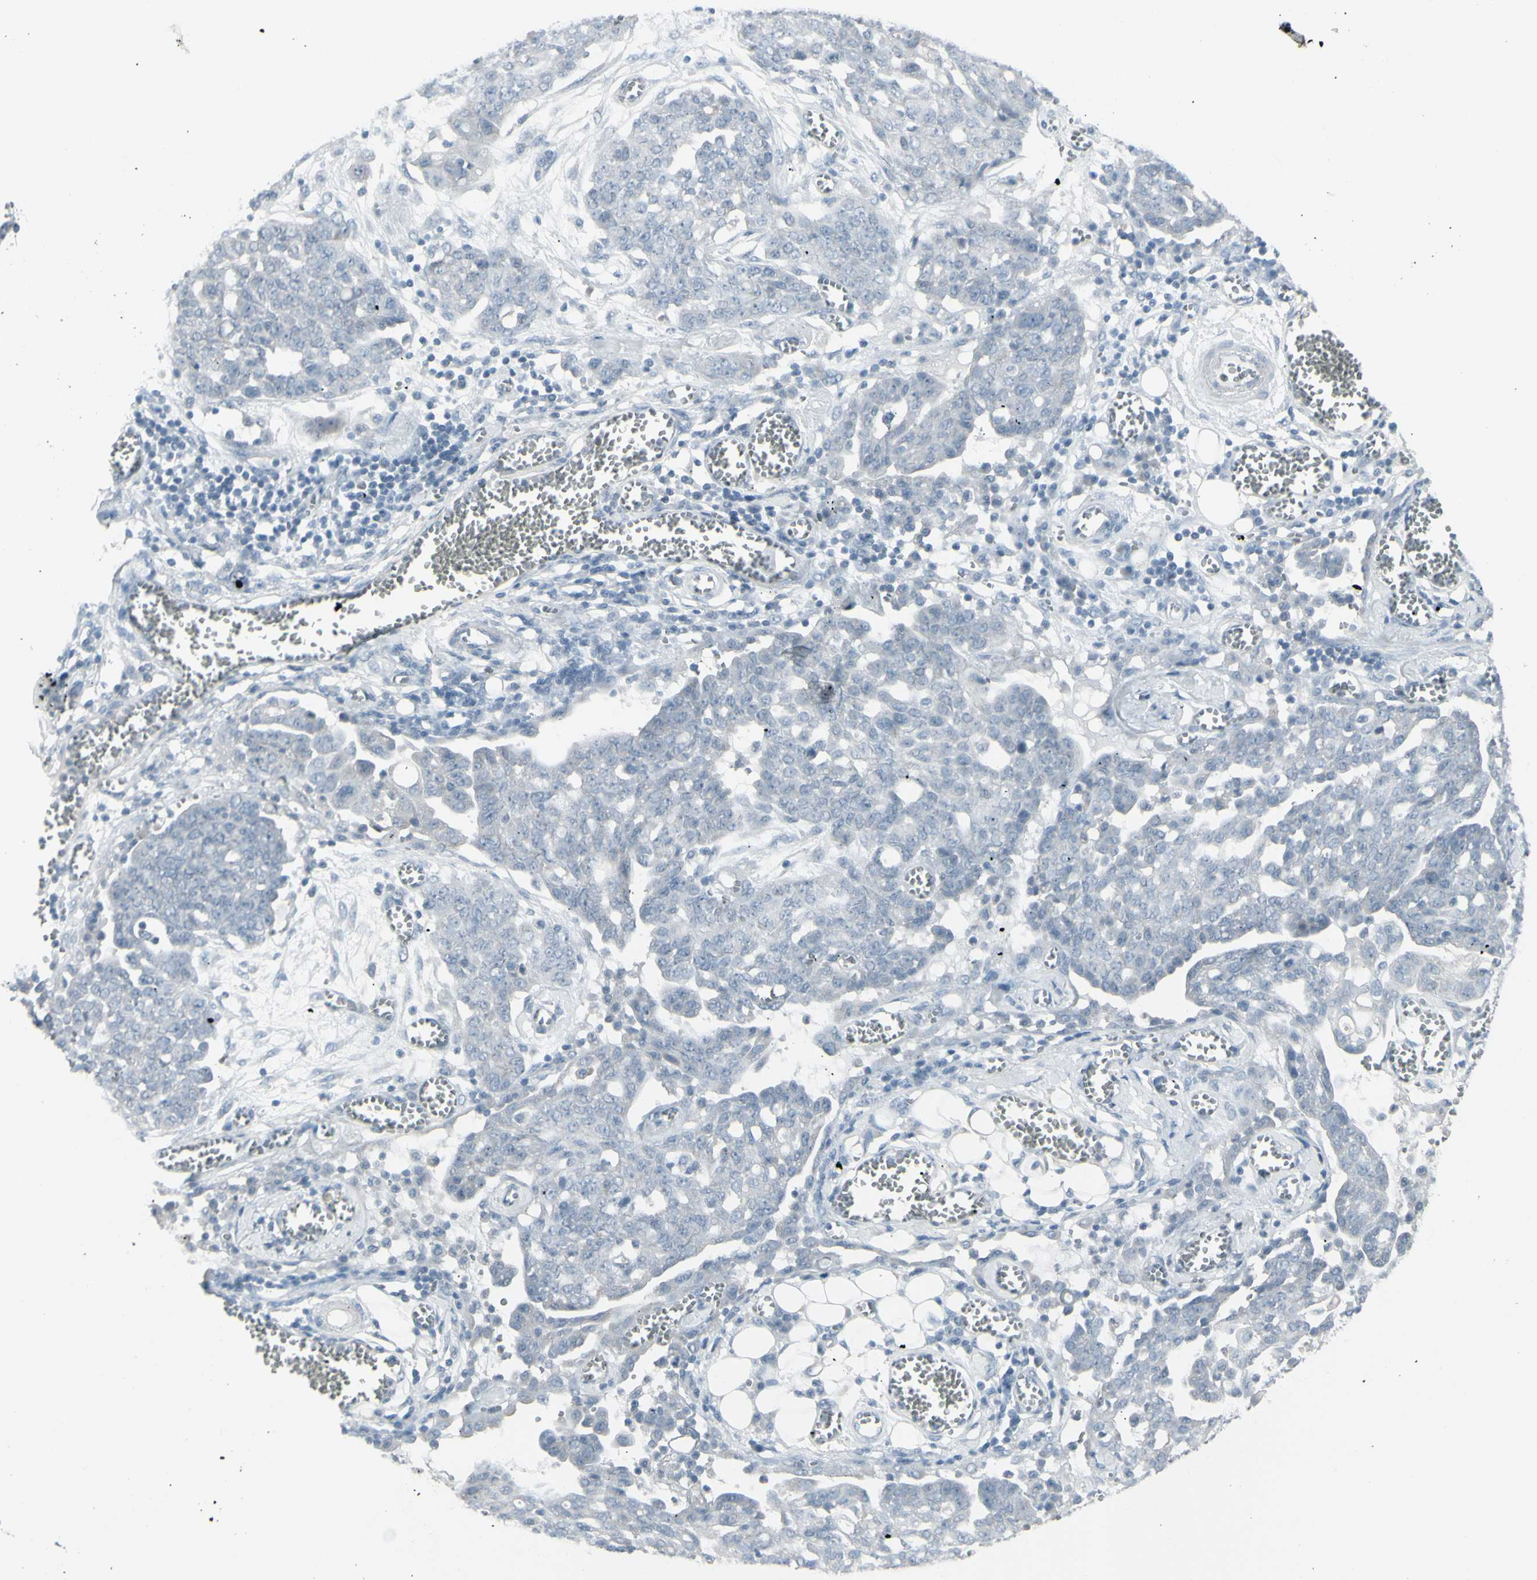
{"staining": {"intensity": "negative", "quantity": "none", "location": "none"}, "tissue": "ovarian cancer", "cell_type": "Tumor cells", "image_type": "cancer", "snomed": [{"axis": "morphology", "description": "Cystadenocarcinoma, serous, NOS"}, {"axis": "topography", "description": "Soft tissue"}, {"axis": "topography", "description": "Ovary"}], "caption": "Immunohistochemical staining of ovarian serous cystadenocarcinoma reveals no significant positivity in tumor cells.", "gene": "RAB3A", "patient": {"sex": "female", "age": 57}}